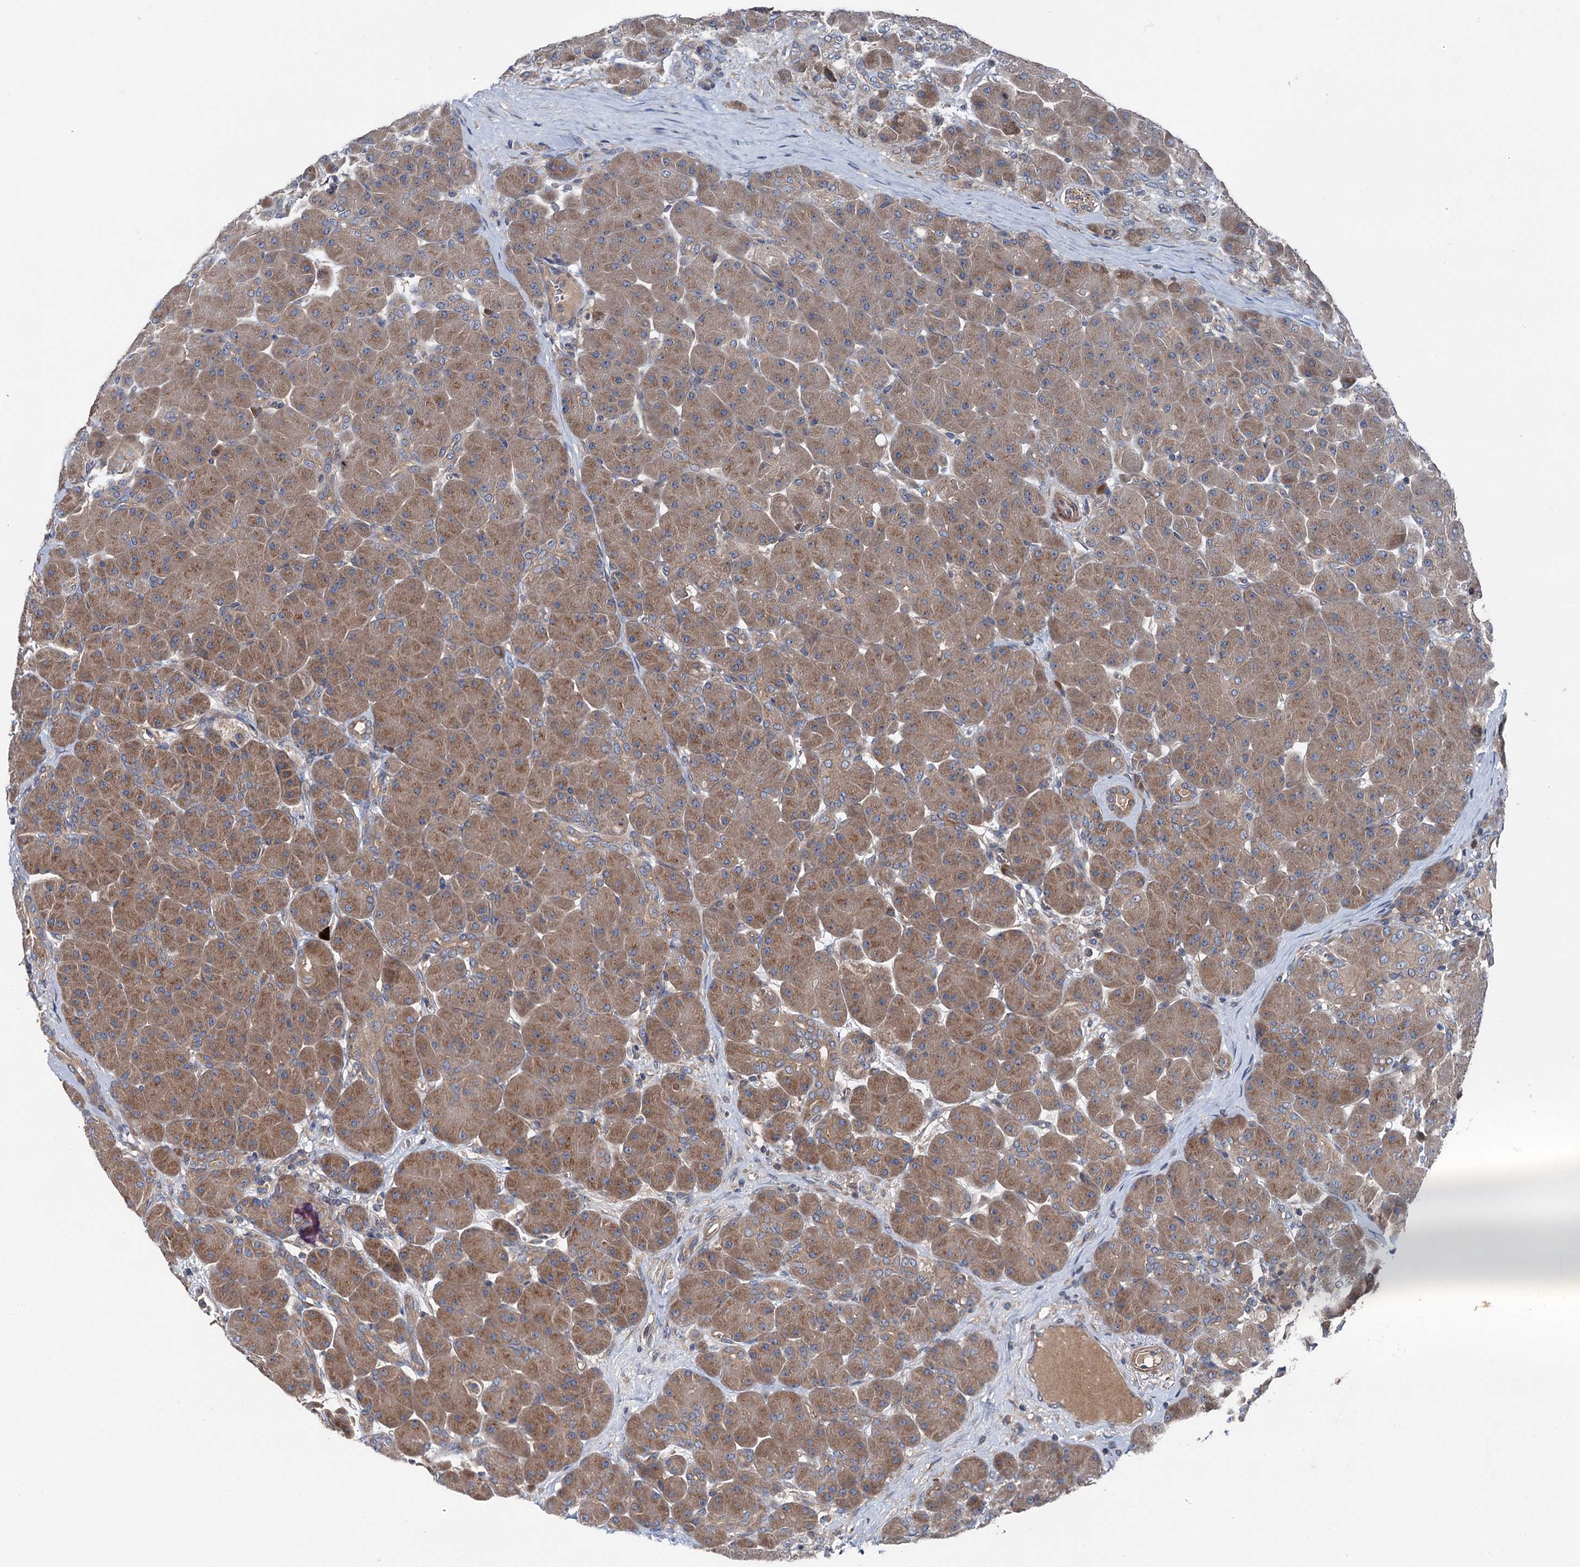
{"staining": {"intensity": "moderate", "quantity": ">75%", "location": "cytoplasmic/membranous"}, "tissue": "pancreas", "cell_type": "Exocrine glandular cells", "image_type": "normal", "snomed": [{"axis": "morphology", "description": "Normal tissue, NOS"}, {"axis": "topography", "description": "Pancreas"}], "caption": "Approximately >75% of exocrine glandular cells in benign human pancreas demonstrate moderate cytoplasmic/membranous protein expression as visualized by brown immunohistochemical staining.", "gene": "SLC22A25", "patient": {"sex": "male", "age": 66}}